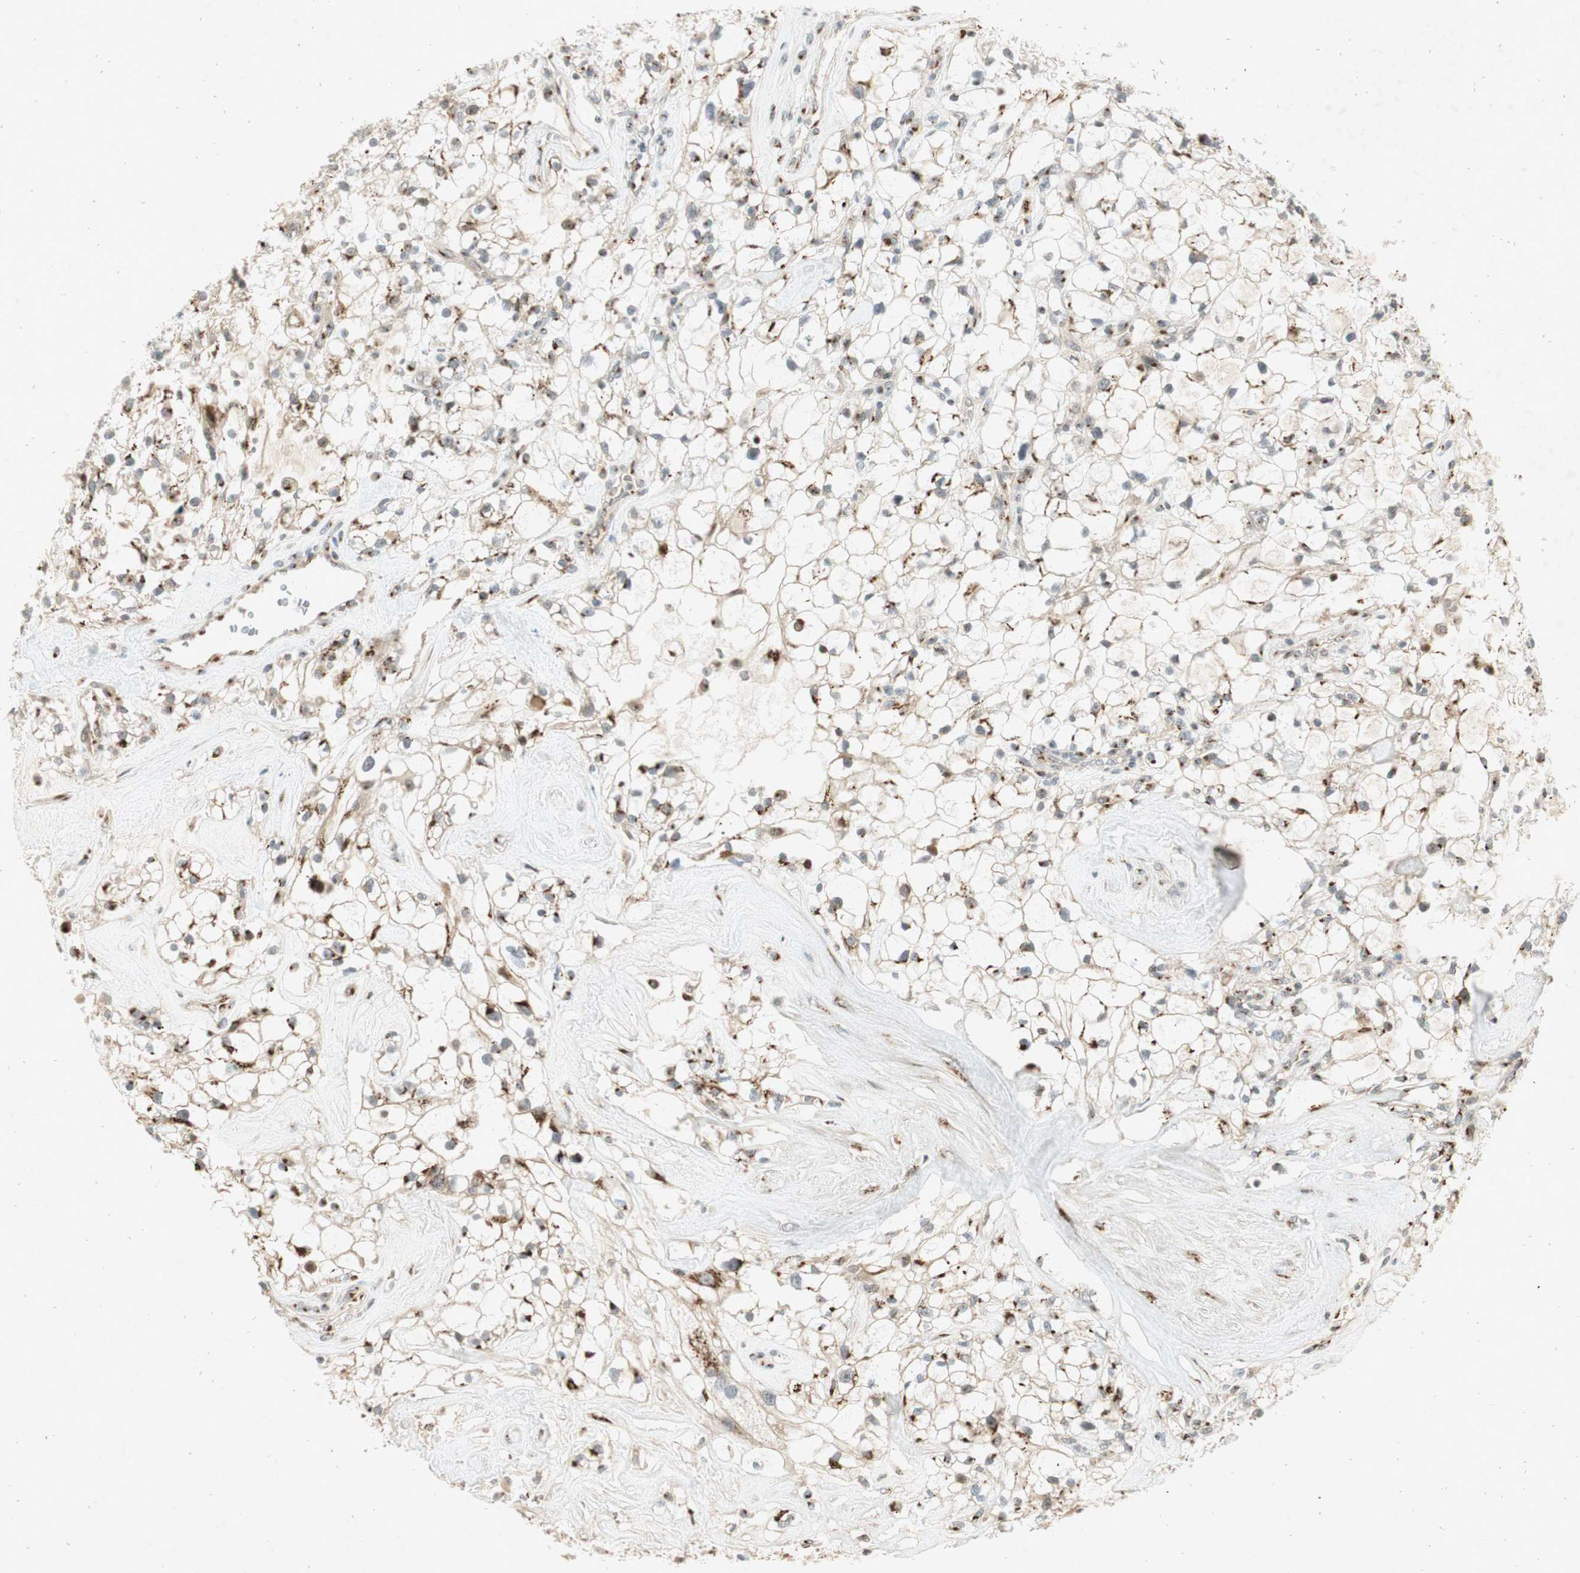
{"staining": {"intensity": "weak", "quantity": "25%-75%", "location": "cytoplasmic/membranous"}, "tissue": "renal cancer", "cell_type": "Tumor cells", "image_type": "cancer", "snomed": [{"axis": "morphology", "description": "Adenocarcinoma, NOS"}, {"axis": "topography", "description": "Kidney"}], "caption": "This is an image of immunohistochemistry (IHC) staining of renal cancer (adenocarcinoma), which shows weak staining in the cytoplasmic/membranous of tumor cells.", "gene": "NEO1", "patient": {"sex": "female", "age": 60}}